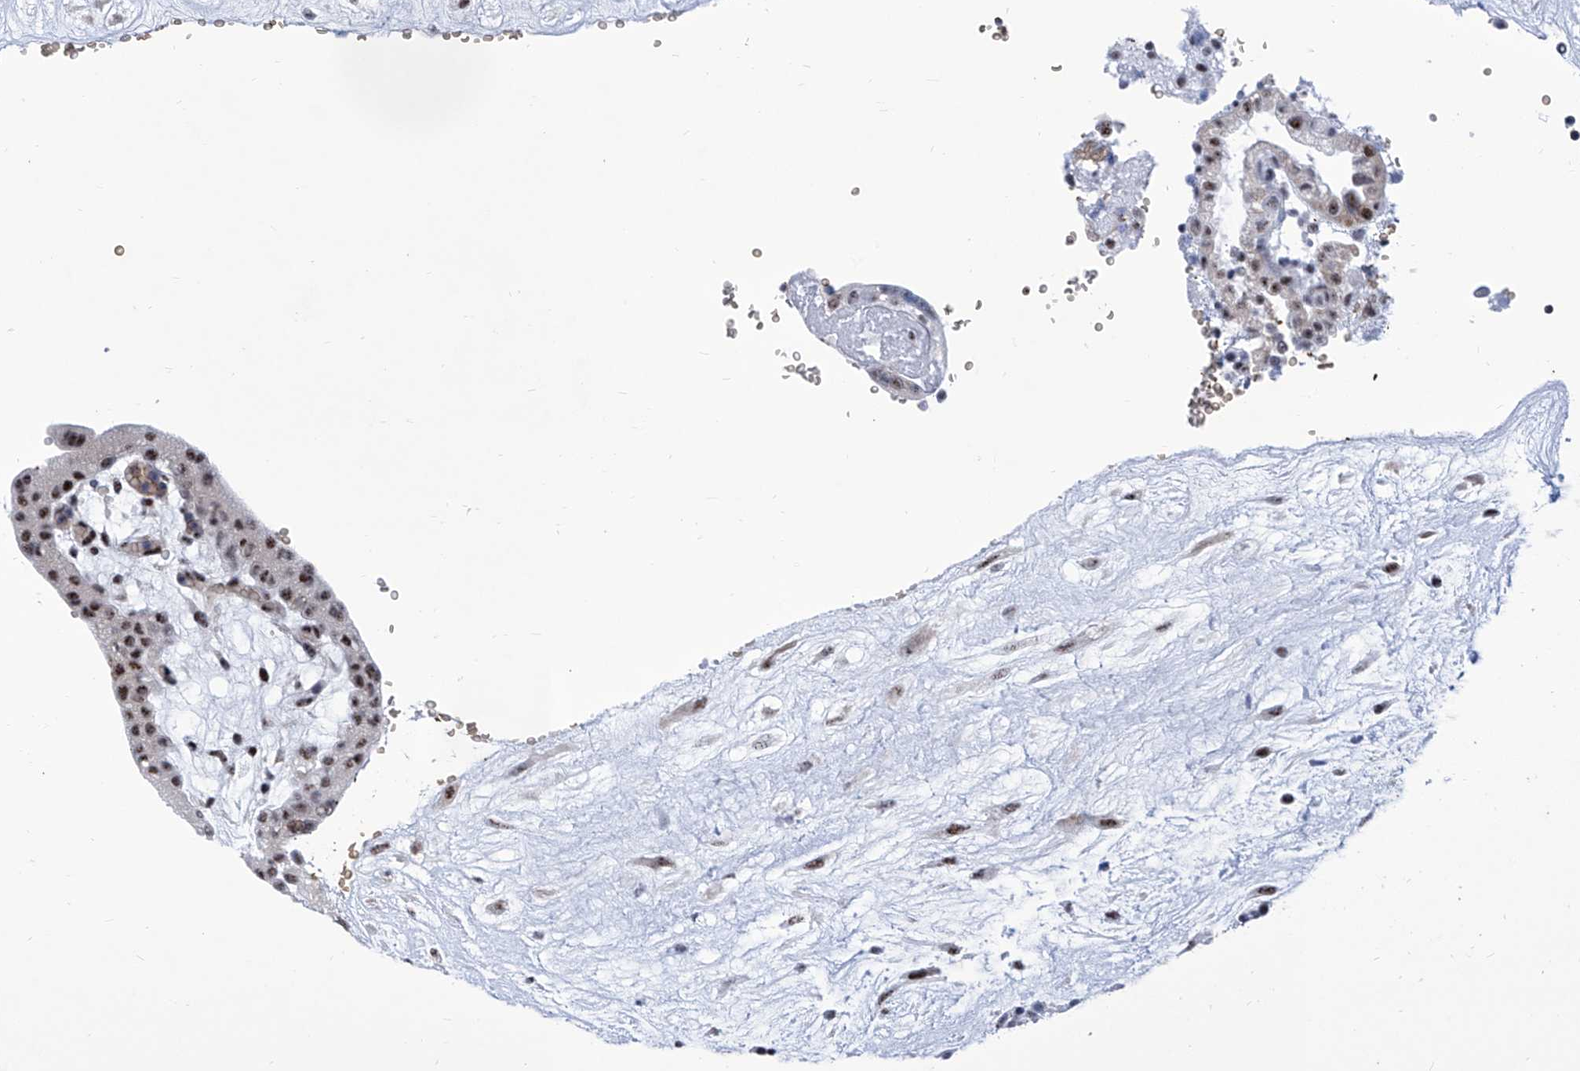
{"staining": {"intensity": "strong", "quantity": "25%-75%", "location": "nuclear"}, "tissue": "placenta", "cell_type": "Trophoblastic cells", "image_type": "normal", "snomed": [{"axis": "morphology", "description": "Normal tissue, NOS"}, {"axis": "topography", "description": "Placenta"}], "caption": "This micrograph exhibits IHC staining of unremarkable human placenta, with high strong nuclear staining in approximately 25%-75% of trophoblastic cells.", "gene": "SART1", "patient": {"sex": "female", "age": 18}}